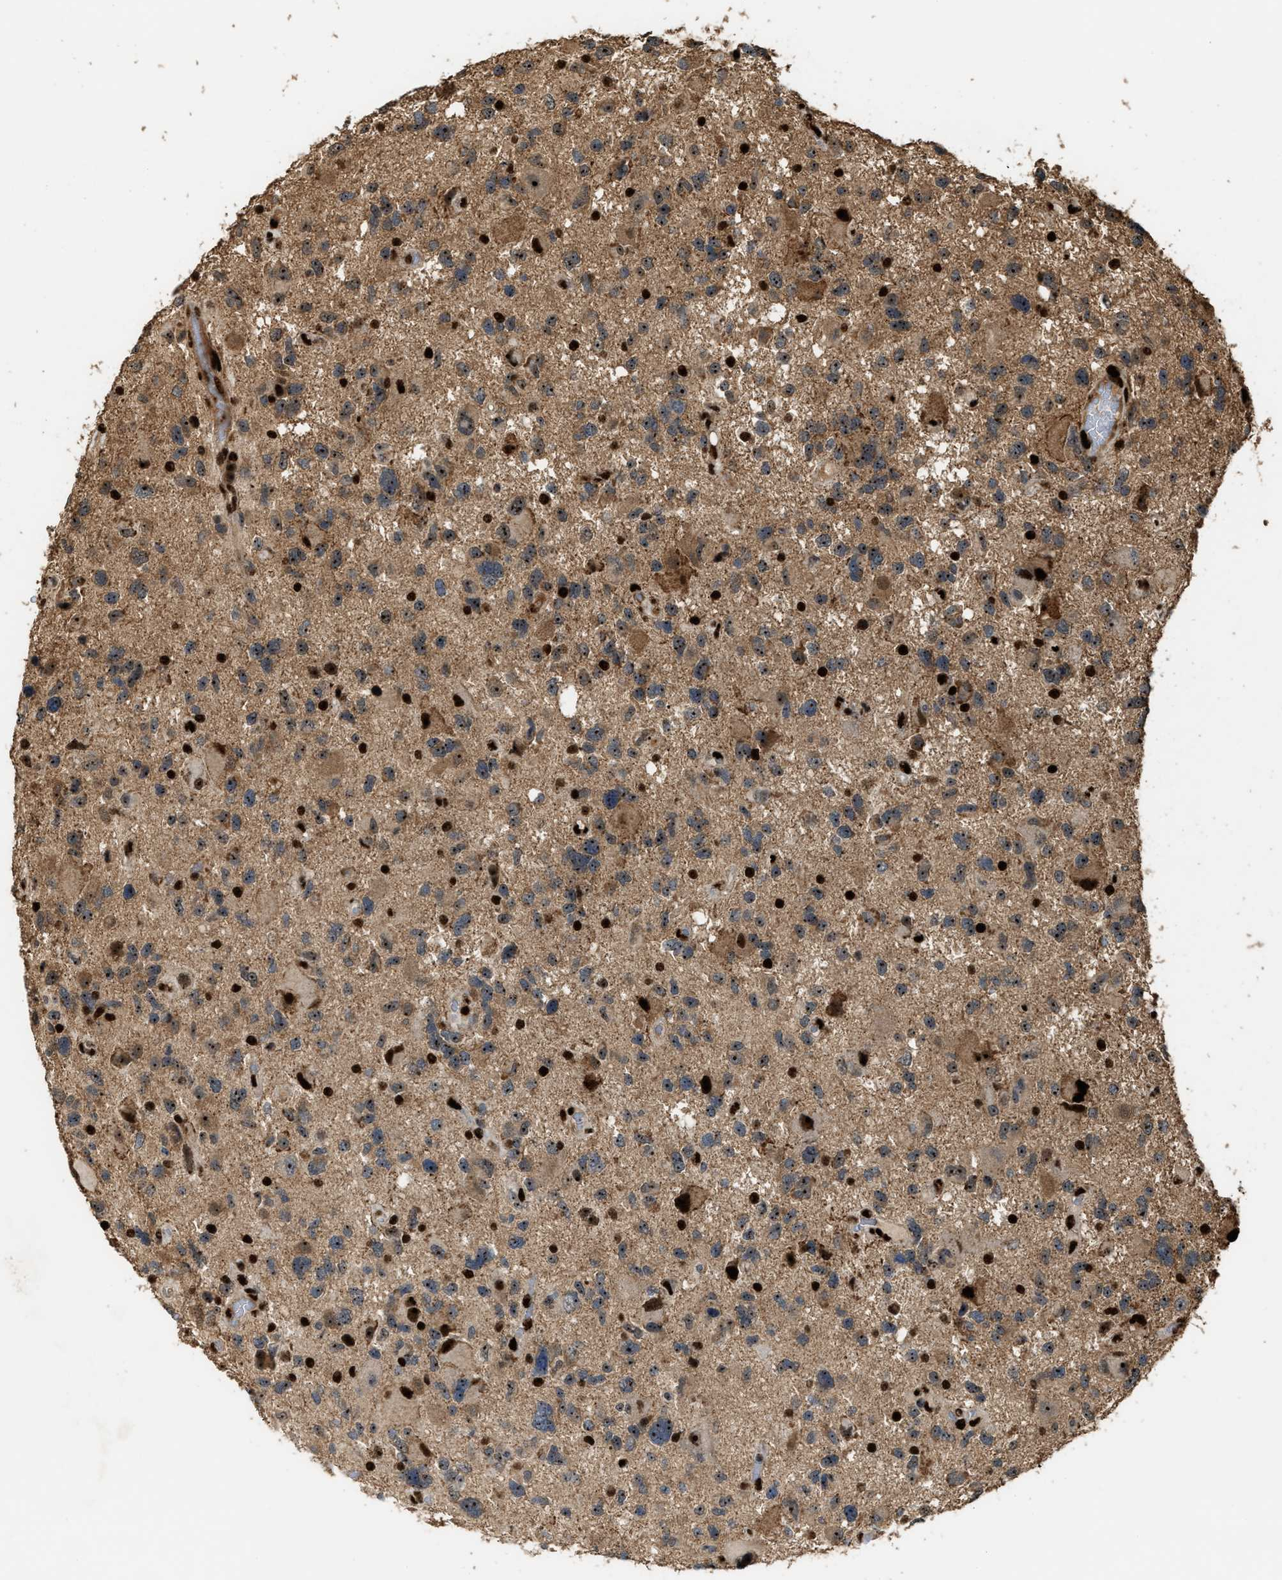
{"staining": {"intensity": "strong", "quantity": "25%-75%", "location": "cytoplasmic/membranous,nuclear"}, "tissue": "glioma", "cell_type": "Tumor cells", "image_type": "cancer", "snomed": [{"axis": "morphology", "description": "Glioma, malignant, High grade"}, {"axis": "topography", "description": "Brain"}], "caption": "Brown immunohistochemical staining in high-grade glioma (malignant) shows strong cytoplasmic/membranous and nuclear expression in approximately 25%-75% of tumor cells.", "gene": "ZNF687", "patient": {"sex": "male", "age": 33}}